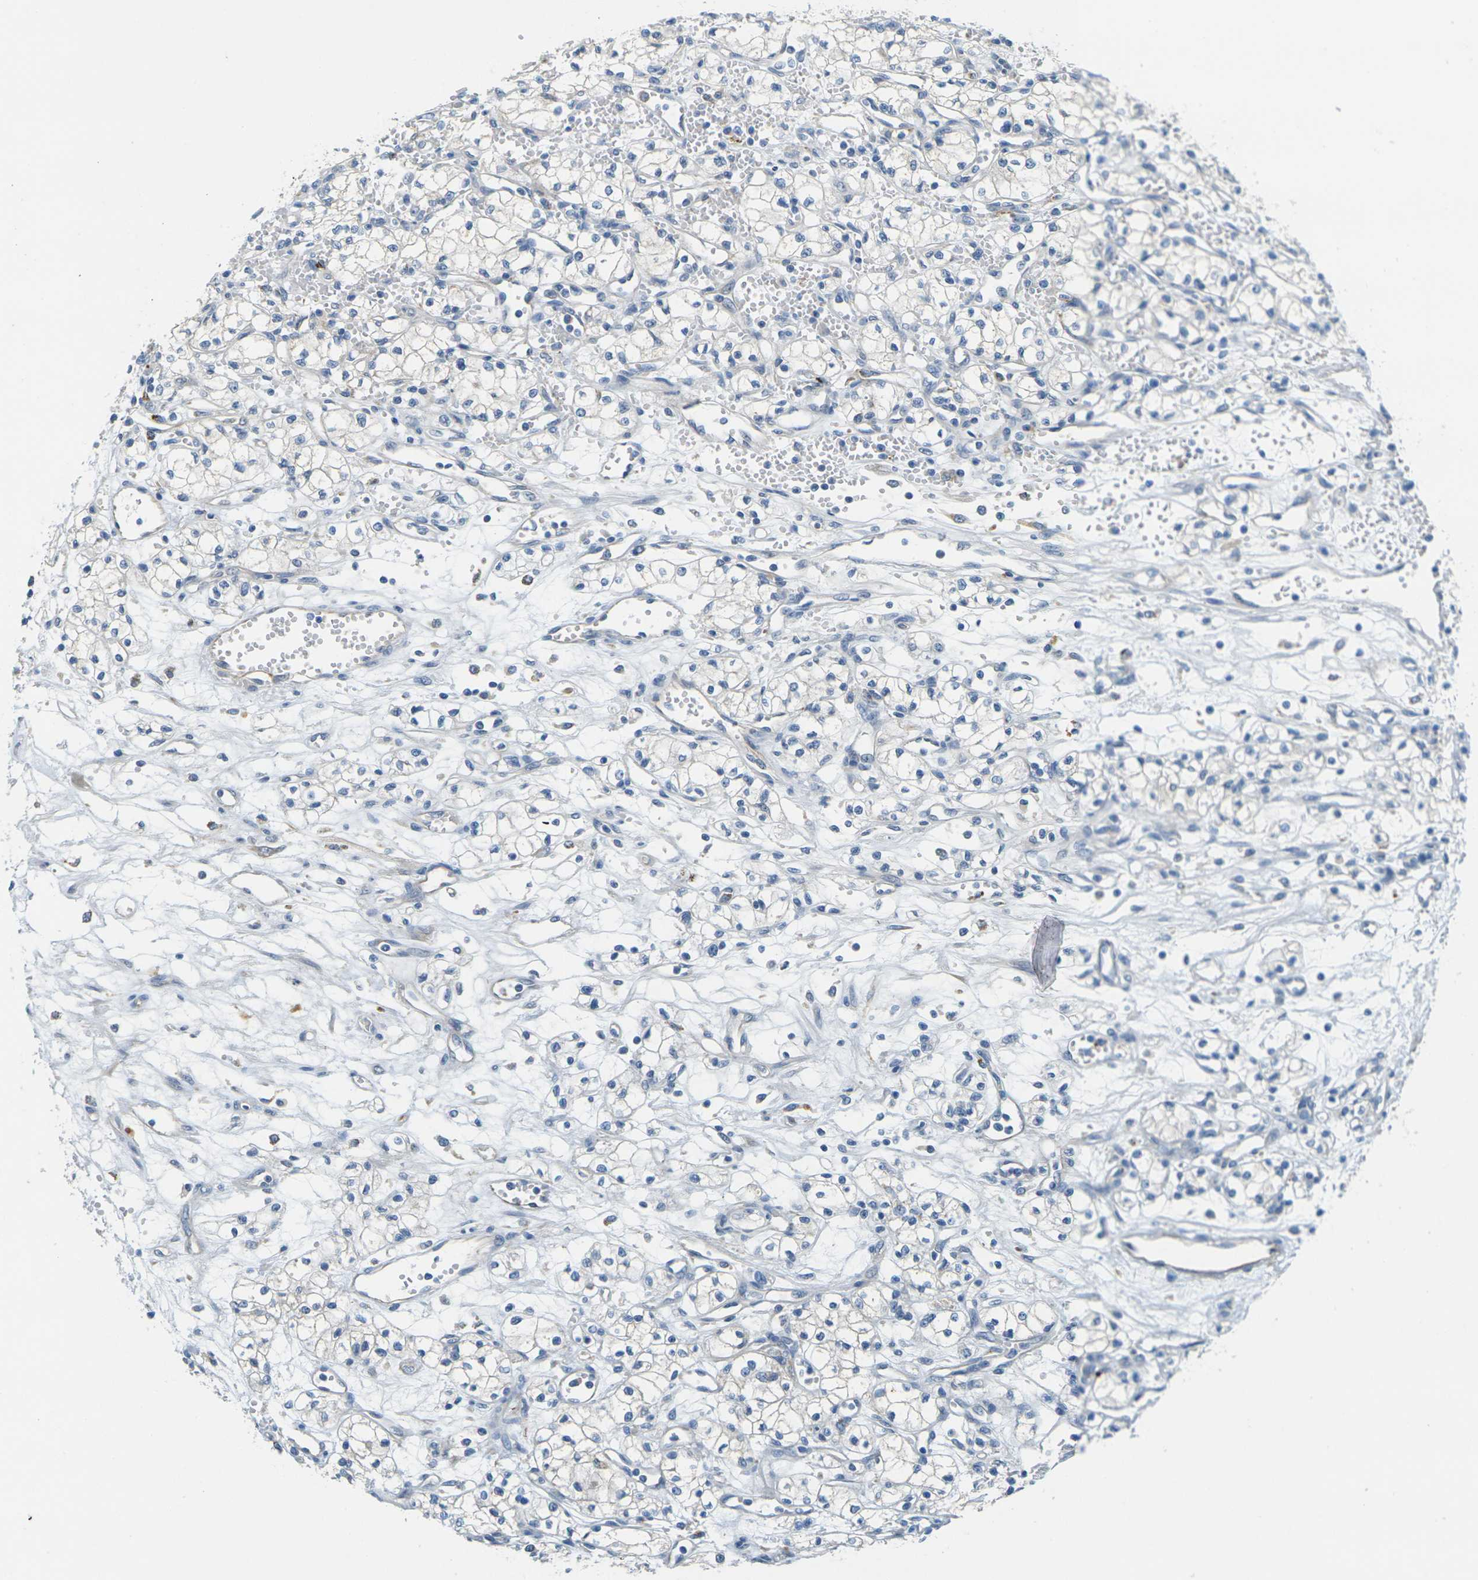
{"staining": {"intensity": "negative", "quantity": "none", "location": "none"}, "tissue": "renal cancer", "cell_type": "Tumor cells", "image_type": "cancer", "snomed": [{"axis": "morphology", "description": "Normal tissue, NOS"}, {"axis": "morphology", "description": "Adenocarcinoma, NOS"}, {"axis": "topography", "description": "Kidney"}], "caption": "This is an IHC histopathology image of renal cancer. There is no positivity in tumor cells.", "gene": "CYP2C8", "patient": {"sex": "male", "age": 59}}